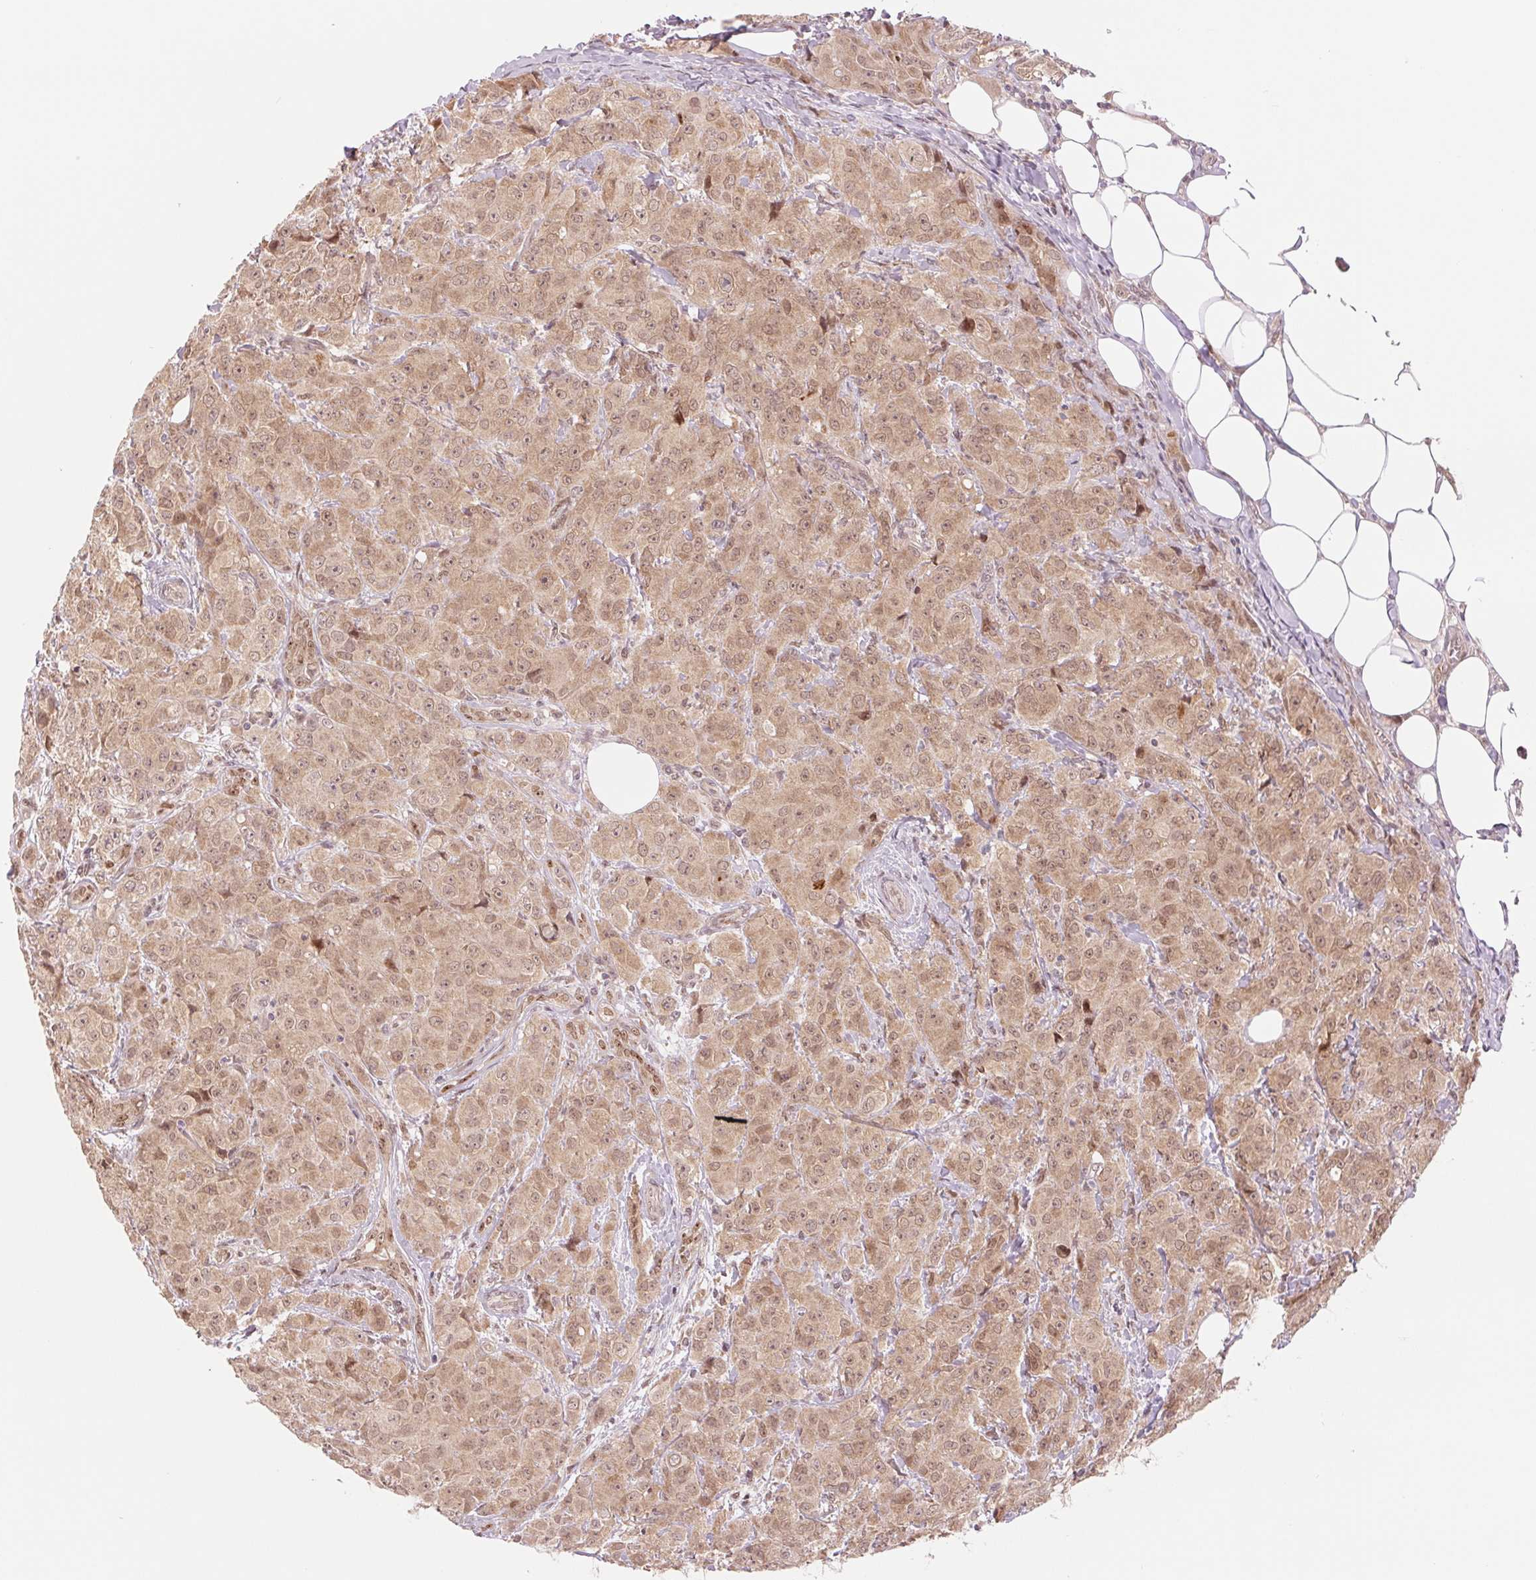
{"staining": {"intensity": "weak", "quantity": ">75%", "location": "cytoplasmic/membranous,nuclear"}, "tissue": "breast cancer", "cell_type": "Tumor cells", "image_type": "cancer", "snomed": [{"axis": "morphology", "description": "Normal tissue, NOS"}, {"axis": "morphology", "description": "Duct carcinoma"}, {"axis": "topography", "description": "Breast"}], "caption": "Tumor cells demonstrate weak cytoplasmic/membranous and nuclear staining in approximately >75% of cells in breast cancer. Immunohistochemistry stains the protein in brown and the nuclei are stained blue.", "gene": "ERI3", "patient": {"sex": "female", "age": 43}}